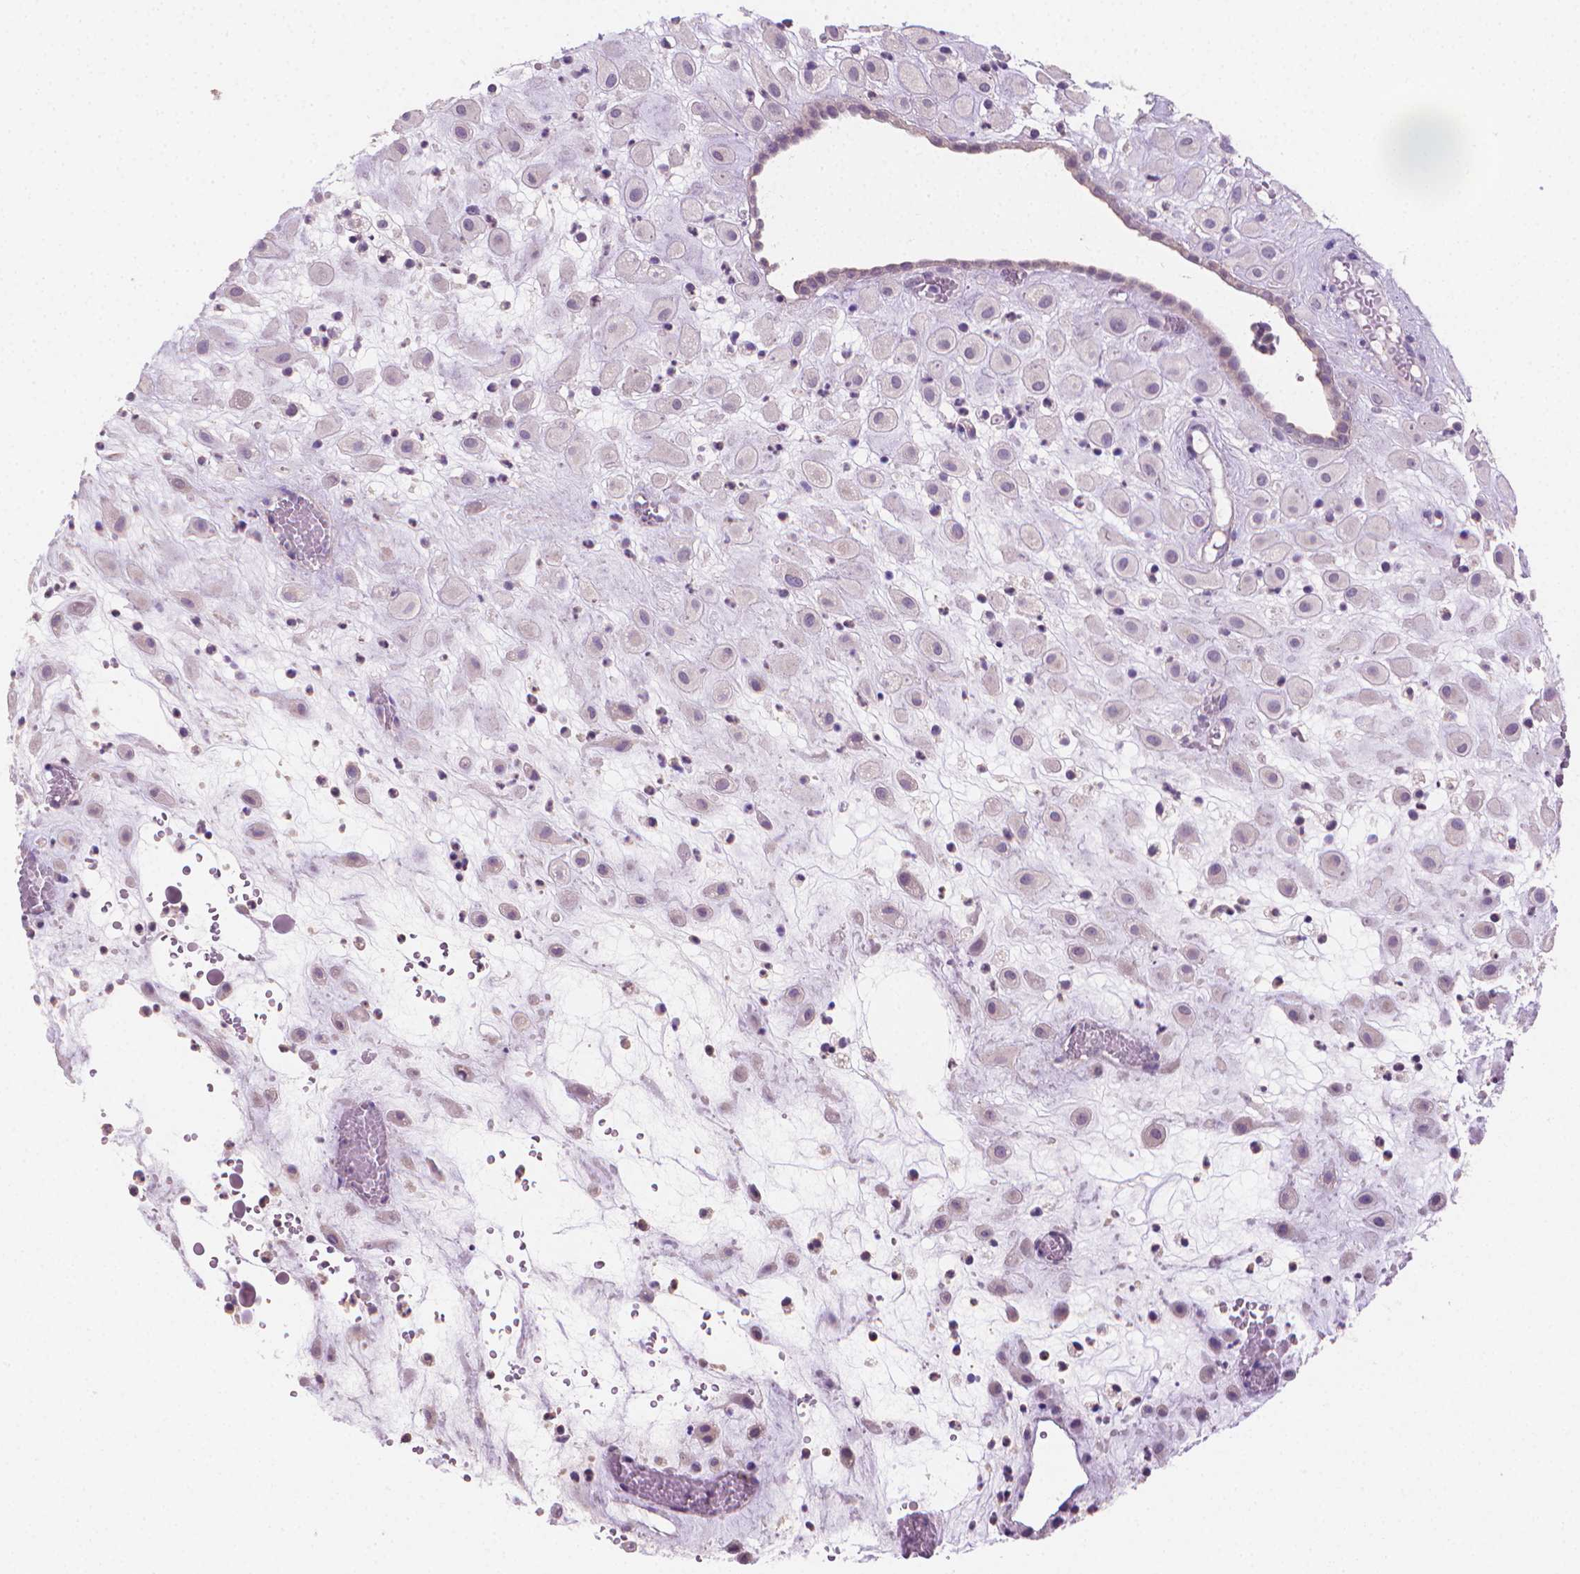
{"staining": {"intensity": "negative", "quantity": "none", "location": "none"}, "tissue": "placenta", "cell_type": "Decidual cells", "image_type": "normal", "snomed": [{"axis": "morphology", "description": "Normal tissue, NOS"}, {"axis": "topography", "description": "Placenta"}], "caption": "The photomicrograph exhibits no significant staining in decidual cells of placenta. Nuclei are stained in blue.", "gene": "CATIP", "patient": {"sex": "female", "age": 24}}